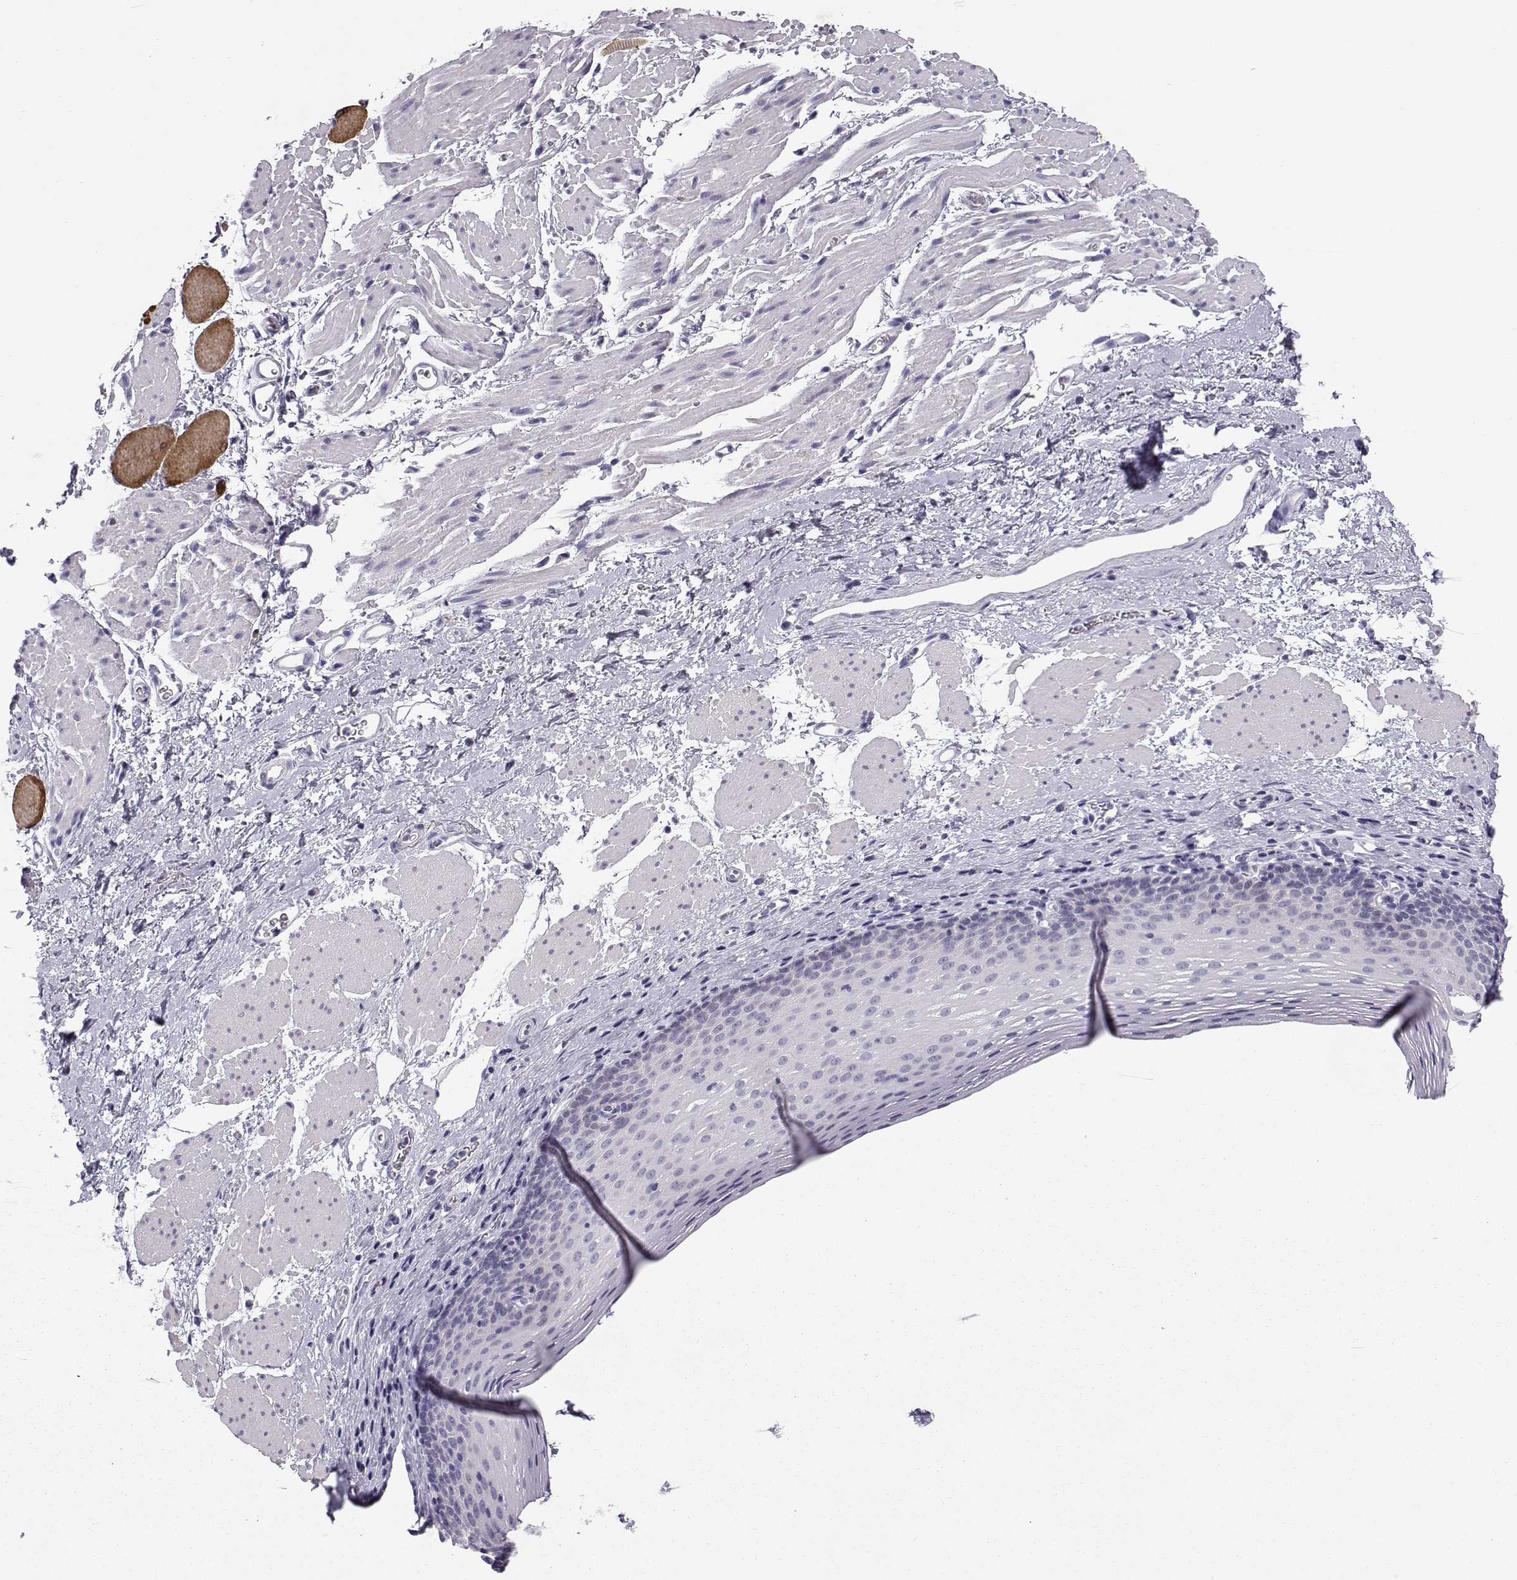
{"staining": {"intensity": "negative", "quantity": "none", "location": "none"}, "tissue": "esophagus", "cell_type": "Squamous epithelial cells", "image_type": "normal", "snomed": [{"axis": "morphology", "description": "Normal tissue, NOS"}, {"axis": "topography", "description": "Esophagus"}], "caption": "Micrograph shows no significant protein expression in squamous epithelial cells of unremarkable esophagus. The staining is performed using DAB (3,3'-diaminobenzidine) brown chromogen with nuclei counter-stained in using hematoxylin.", "gene": "KCNMB4", "patient": {"sex": "female", "age": 68}}